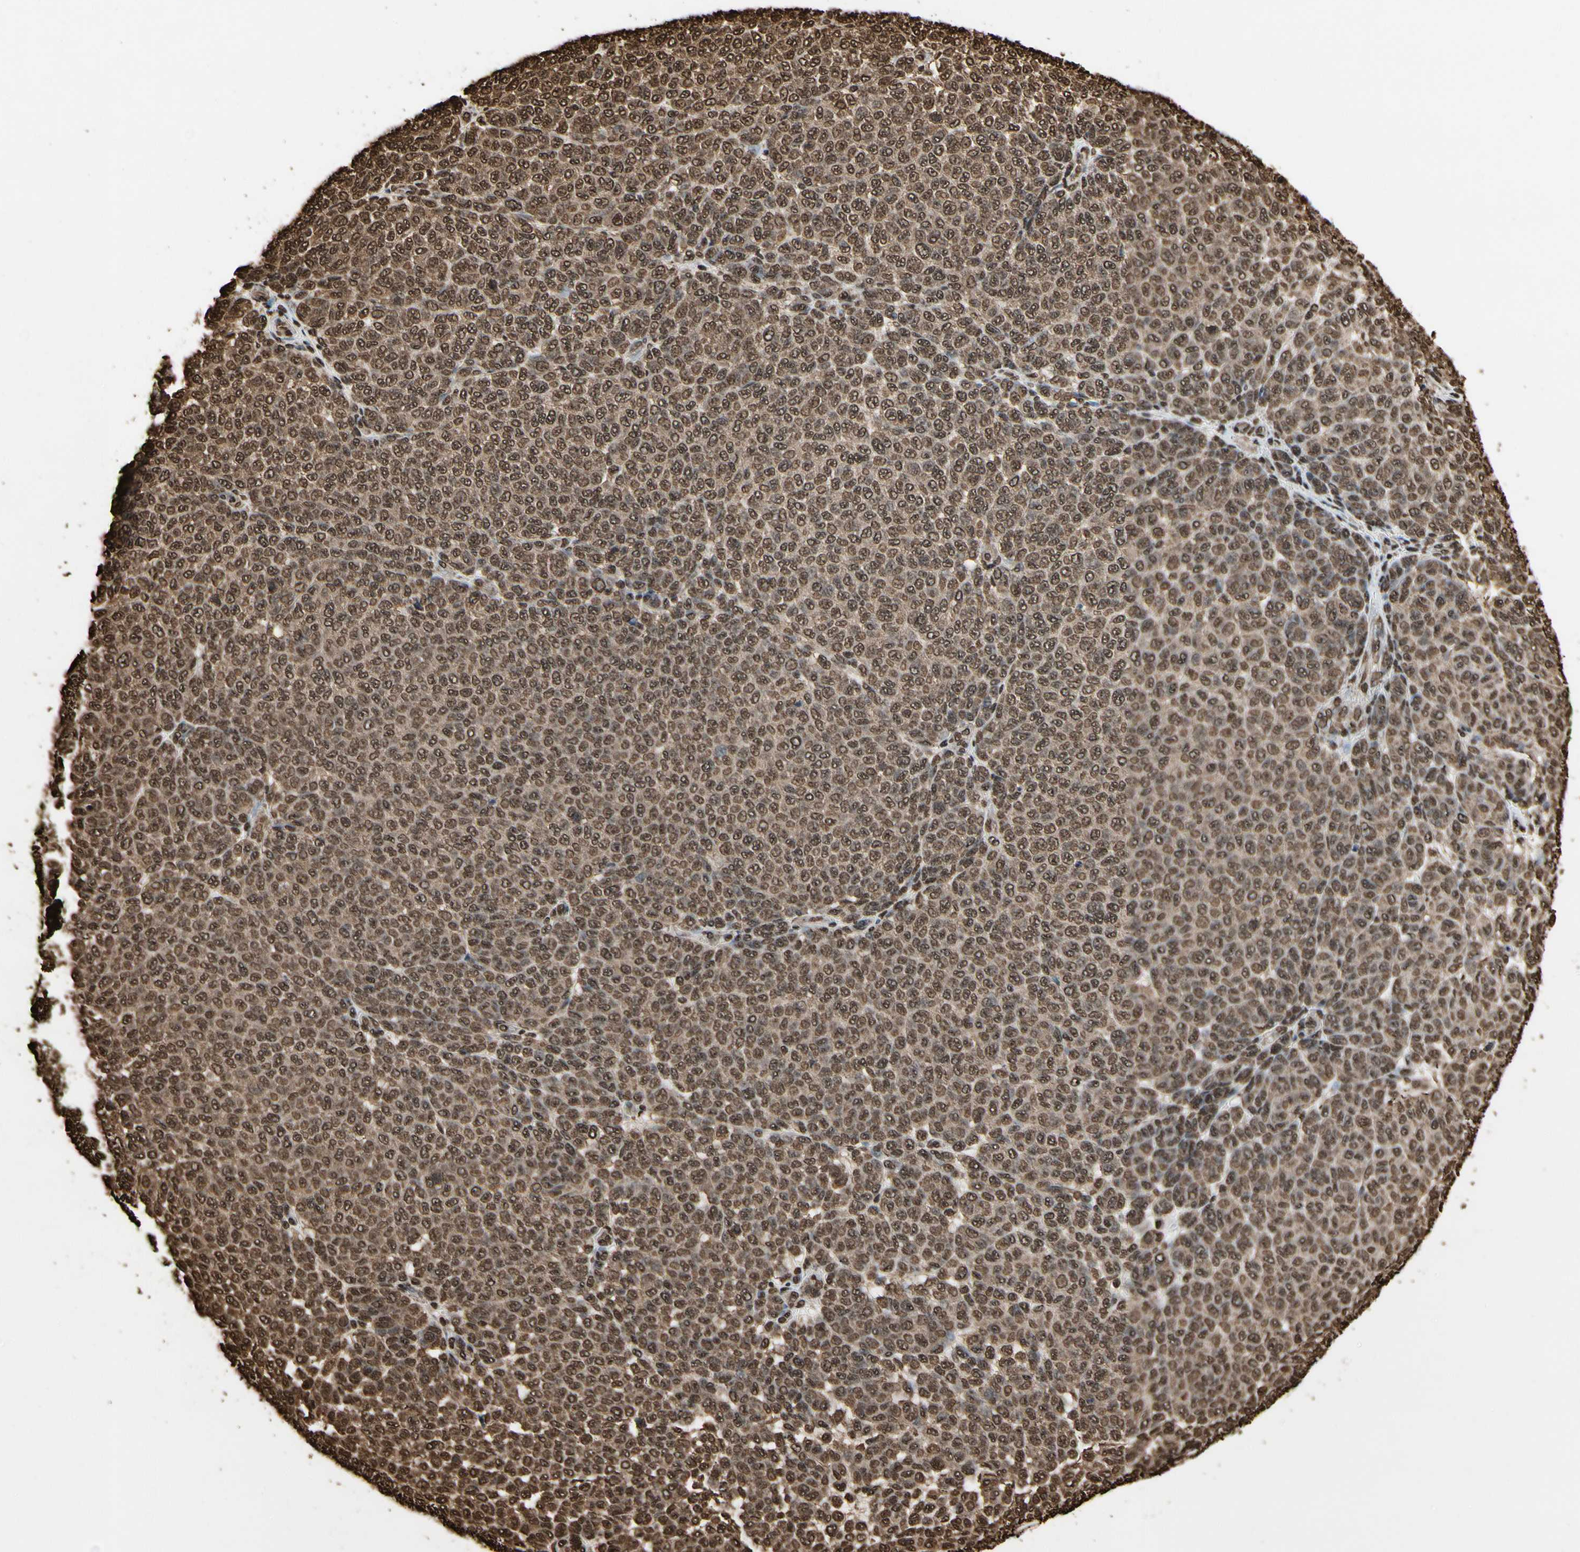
{"staining": {"intensity": "strong", "quantity": ">75%", "location": "cytoplasmic/membranous,nuclear"}, "tissue": "melanoma", "cell_type": "Tumor cells", "image_type": "cancer", "snomed": [{"axis": "morphology", "description": "Malignant melanoma, NOS"}, {"axis": "topography", "description": "Skin"}], "caption": "Protein analysis of malignant melanoma tissue displays strong cytoplasmic/membranous and nuclear expression in approximately >75% of tumor cells.", "gene": "HNRNPK", "patient": {"sex": "male", "age": 59}}